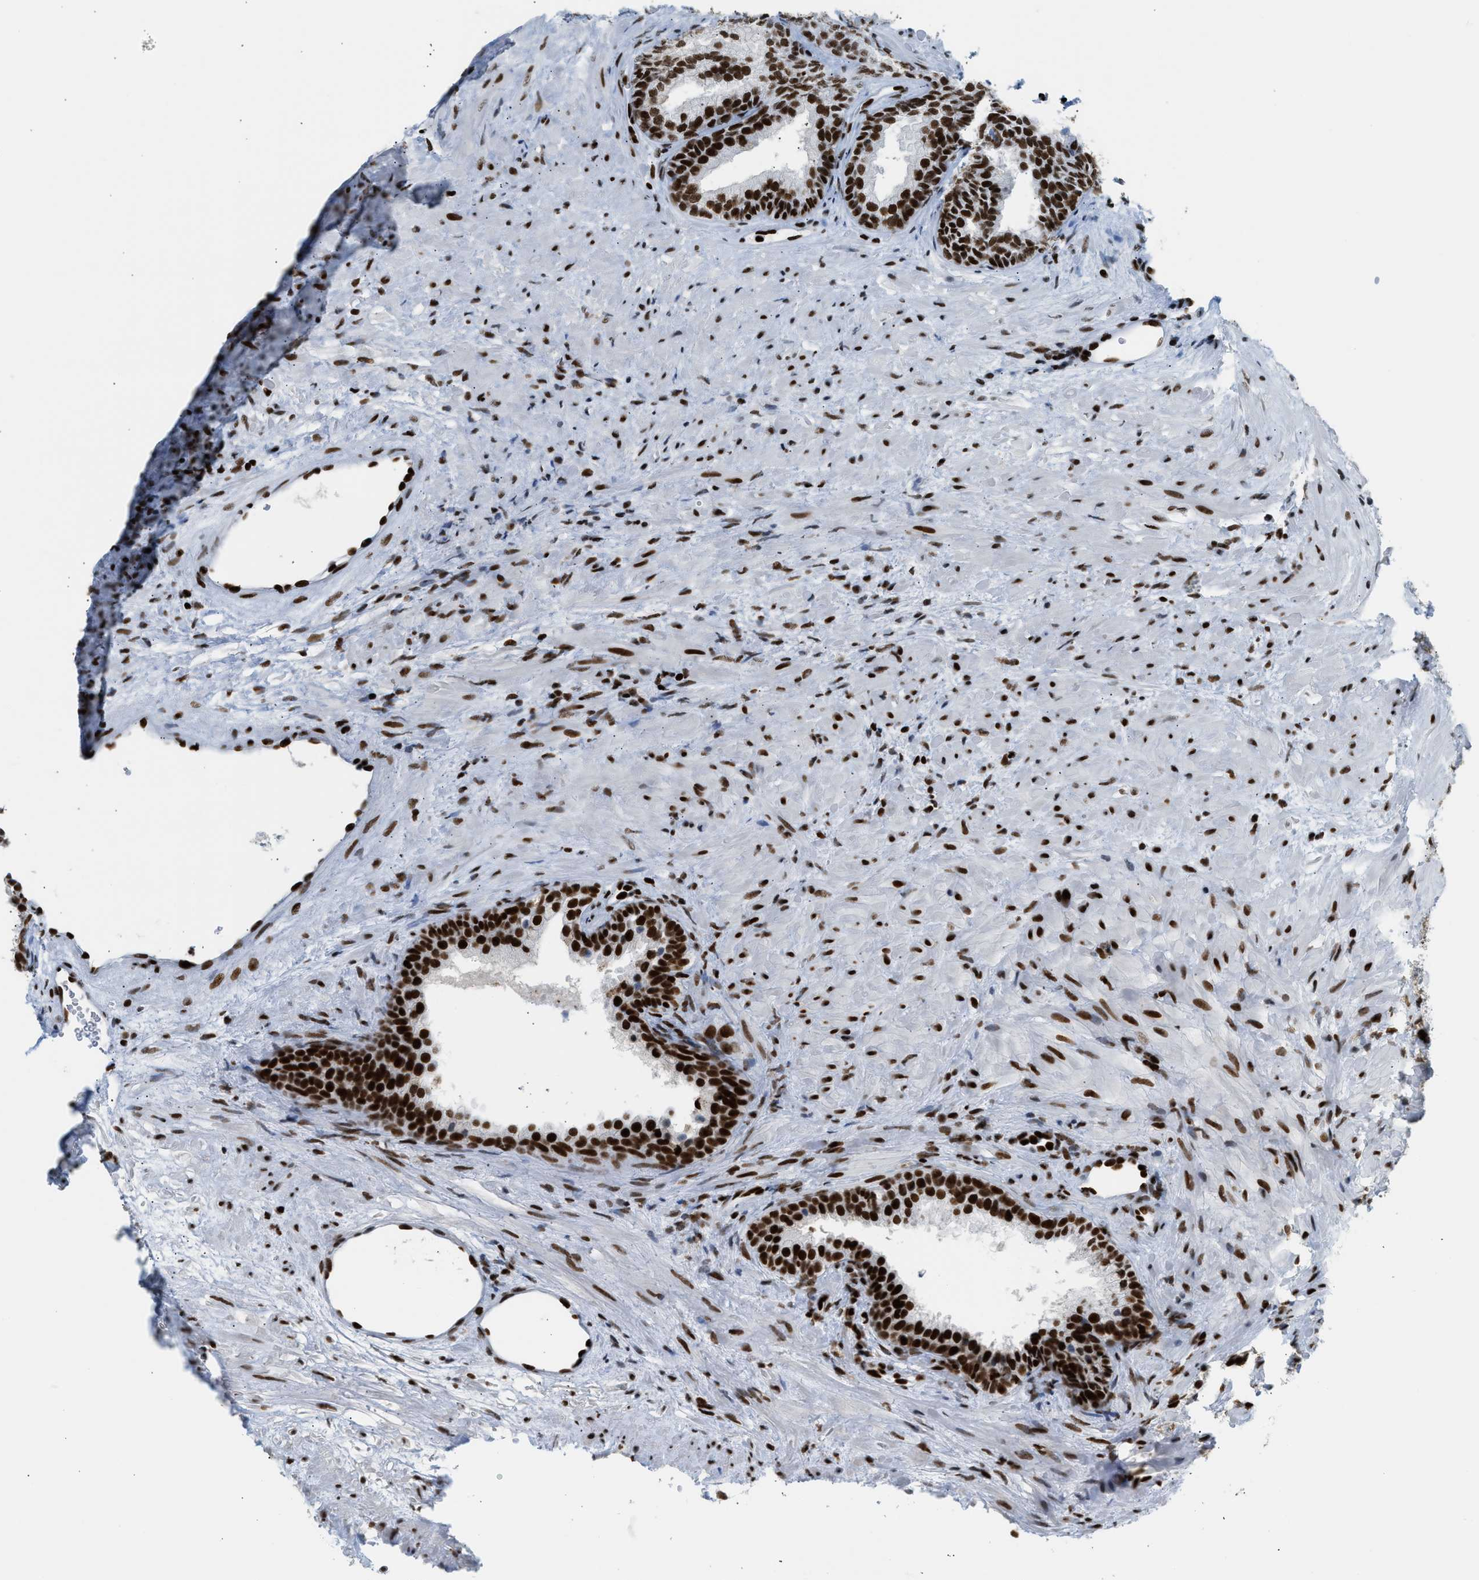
{"staining": {"intensity": "strong", "quantity": ">75%", "location": "nuclear"}, "tissue": "prostate", "cell_type": "Glandular cells", "image_type": "normal", "snomed": [{"axis": "morphology", "description": "Normal tissue, NOS"}, {"axis": "topography", "description": "Prostate"}], "caption": "Prostate stained for a protein shows strong nuclear positivity in glandular cells. (IHC, brightfield microscopy, high magnification).", "gene": "PIF1", "patient": {"sex": "male", "age": 76}}